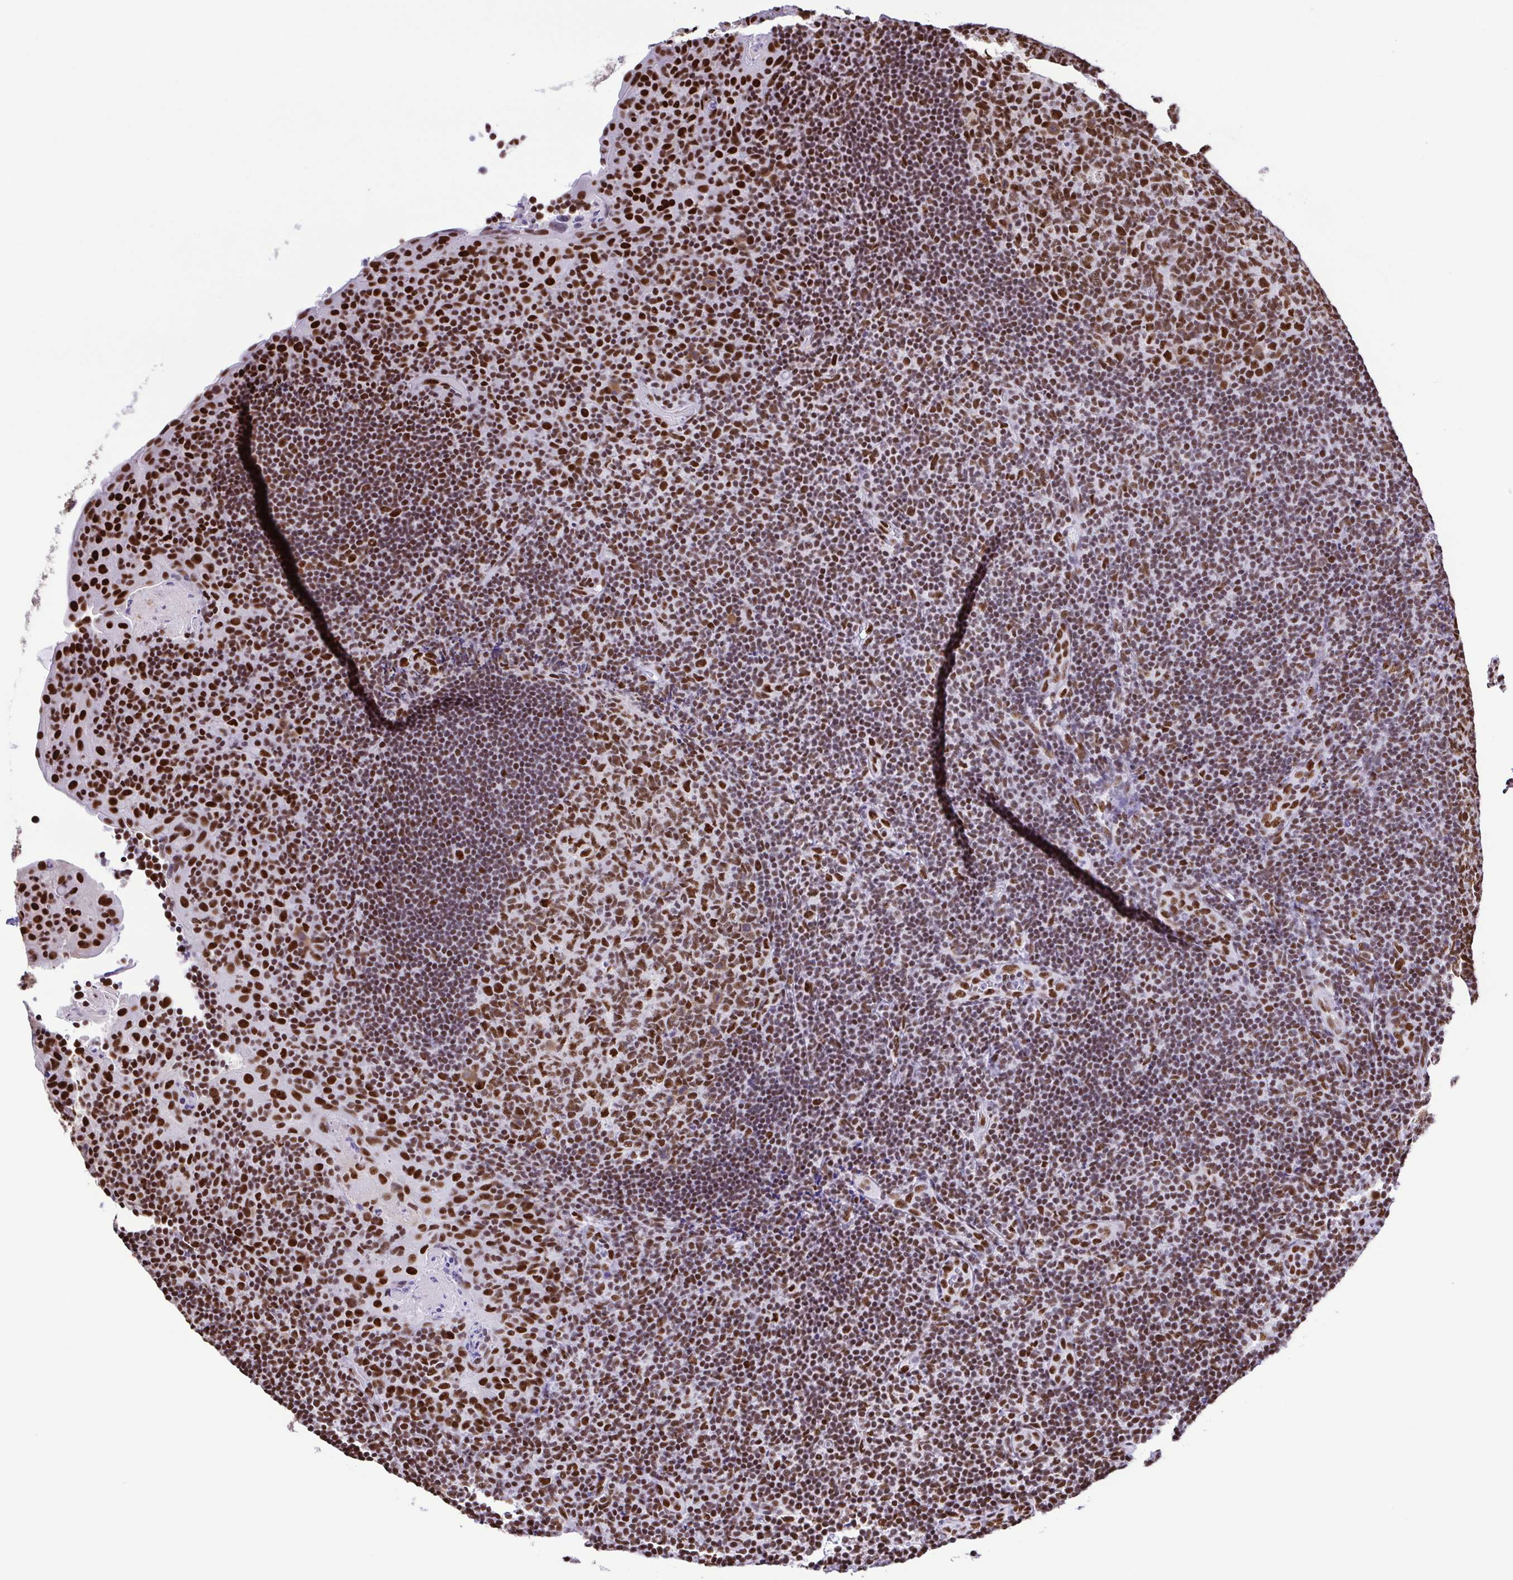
{"staining": {"intensity": "moderate", "quantity": ">75%", "location": "nuclear"}, "tissue": "tonsil", "cell_type": "Germinal center cells", "image_type": "normal", "snomed": [{"axis": "morphology", "description": "Normal tissue, NOS"}, {"axis": "topography", "description": "Tonsil"}], "caption": "The micrograph reveals staining of normal tonsil, revealing moderate nuclear protein positivity (brown color) within germinal center cells. (brown staining indicates protein expression, while blue staining denotes nuclei).", "gene": "TRIM28", "patient": {"sex": "male", "age": 17}}